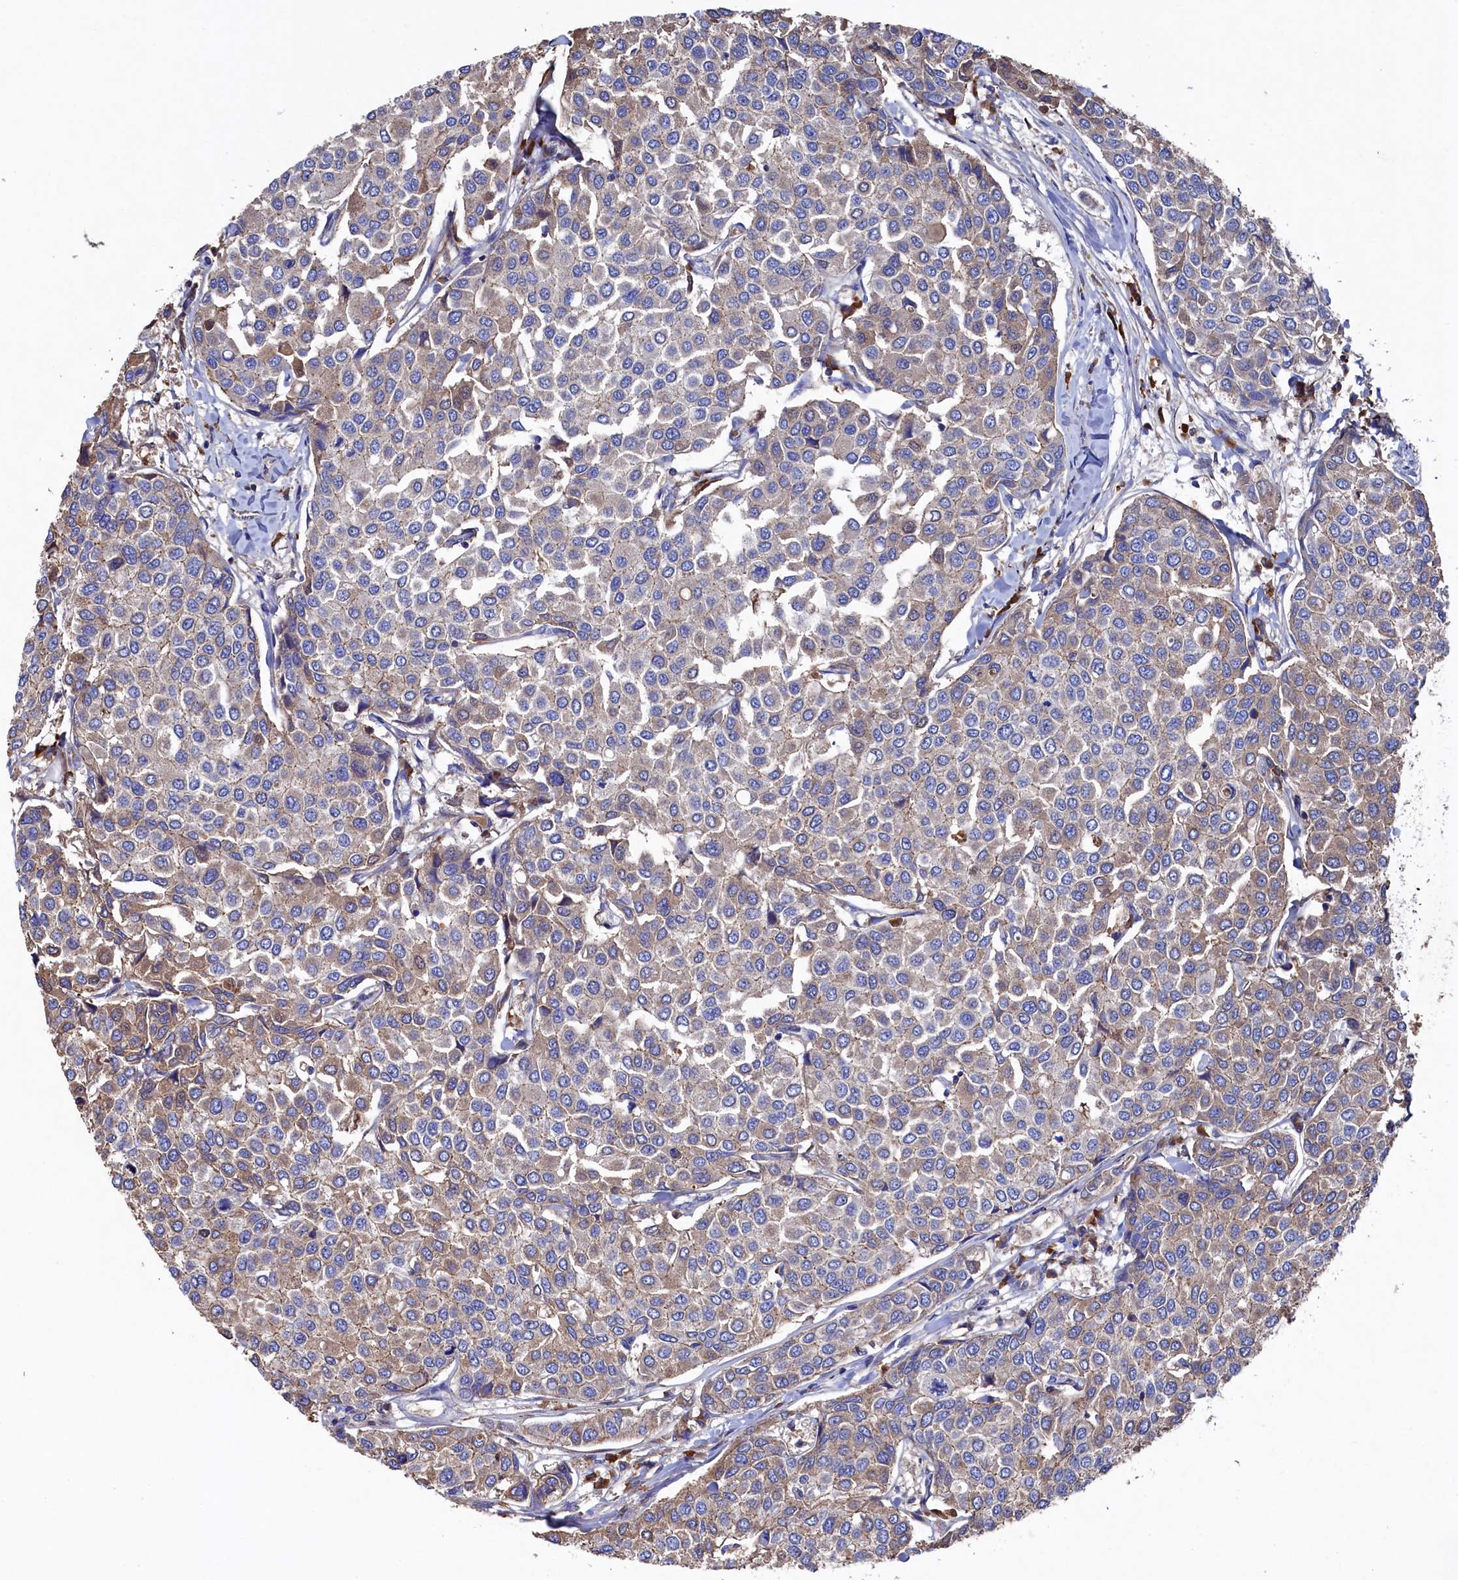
{"staining": {"intensity": "moderate", "quantity": "25%-75%", "location": "cytoplasmic/membranous"}, "tissue": "breast cancer", "cell_type": "Tumor cells", "image_type": "cancer", "snomed": [{"axis": "morphology", "description": "Duct carcinoma"}, {"axis": "topography", "description": "Breast"}], "caption": "Tumor cells exhibit medium levels of moderate cytoplasmic/membranous positivity in about 25%-75% of cells in breast cancer (infiltrating ductal carcinoma).", "gene": "TK2", "patient": {"sex": "female", "age": 55}}